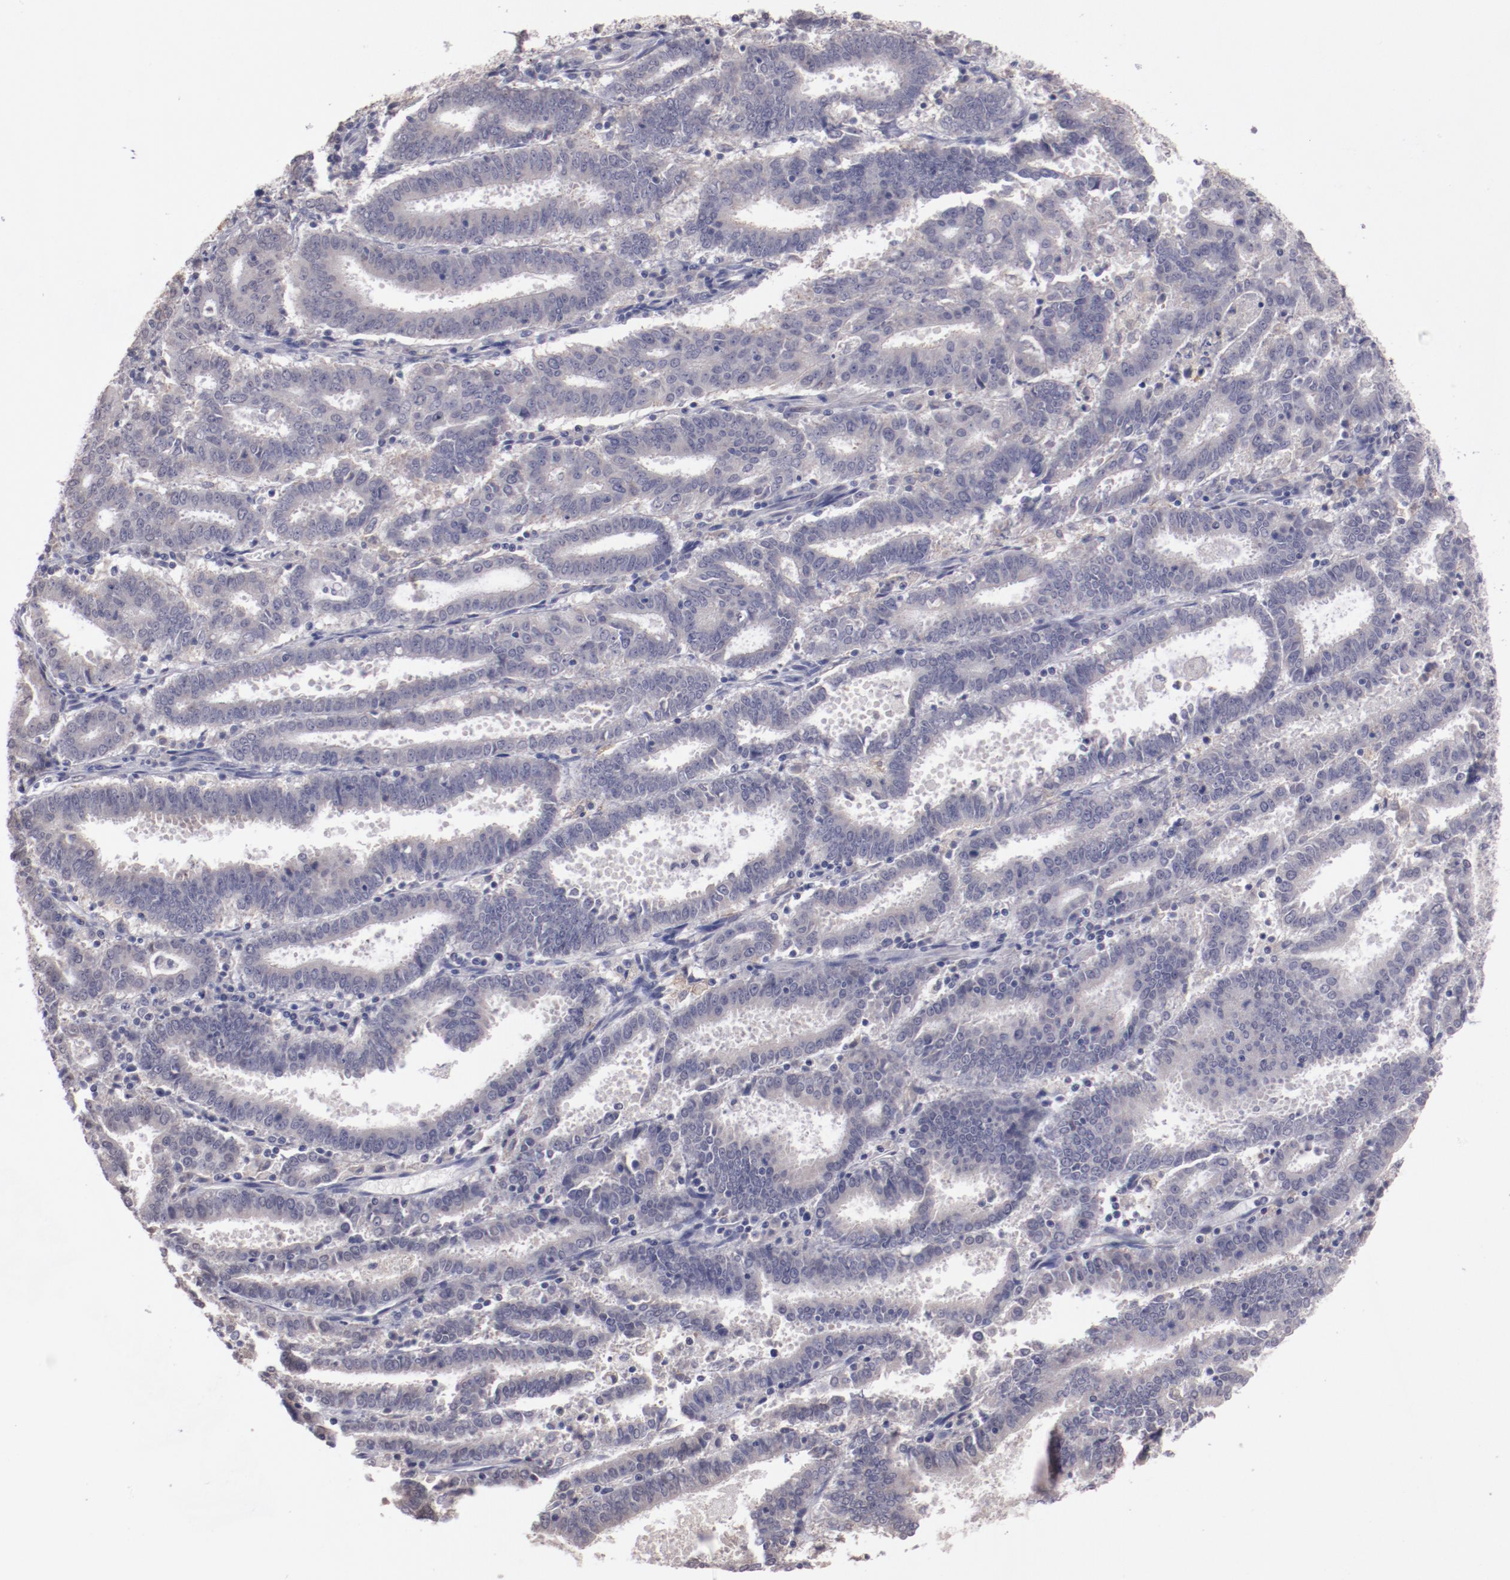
{"staining": {"intensity": "weak", "quantity": "<25%", "location": "cytoplasmic/membranous"}, "tissue": "endometrial cancer", "cell_type": "Tumor cells", "image_type": "cancer", "snomed": [{"axis": "morphology", "description": "Adenocarcinoma, NOS"}, {"axis": "topography", "description": "Uterus"}], "caption": "Immunohistochemistry photomicrograph of neoplastic tissue: endometrial cancer (adenocarcinoma) stained with DAB displays no significant protein positivity in tumor cells.", "gene": "NRXN3", "patient": {"sex": "female", "age": 83}}